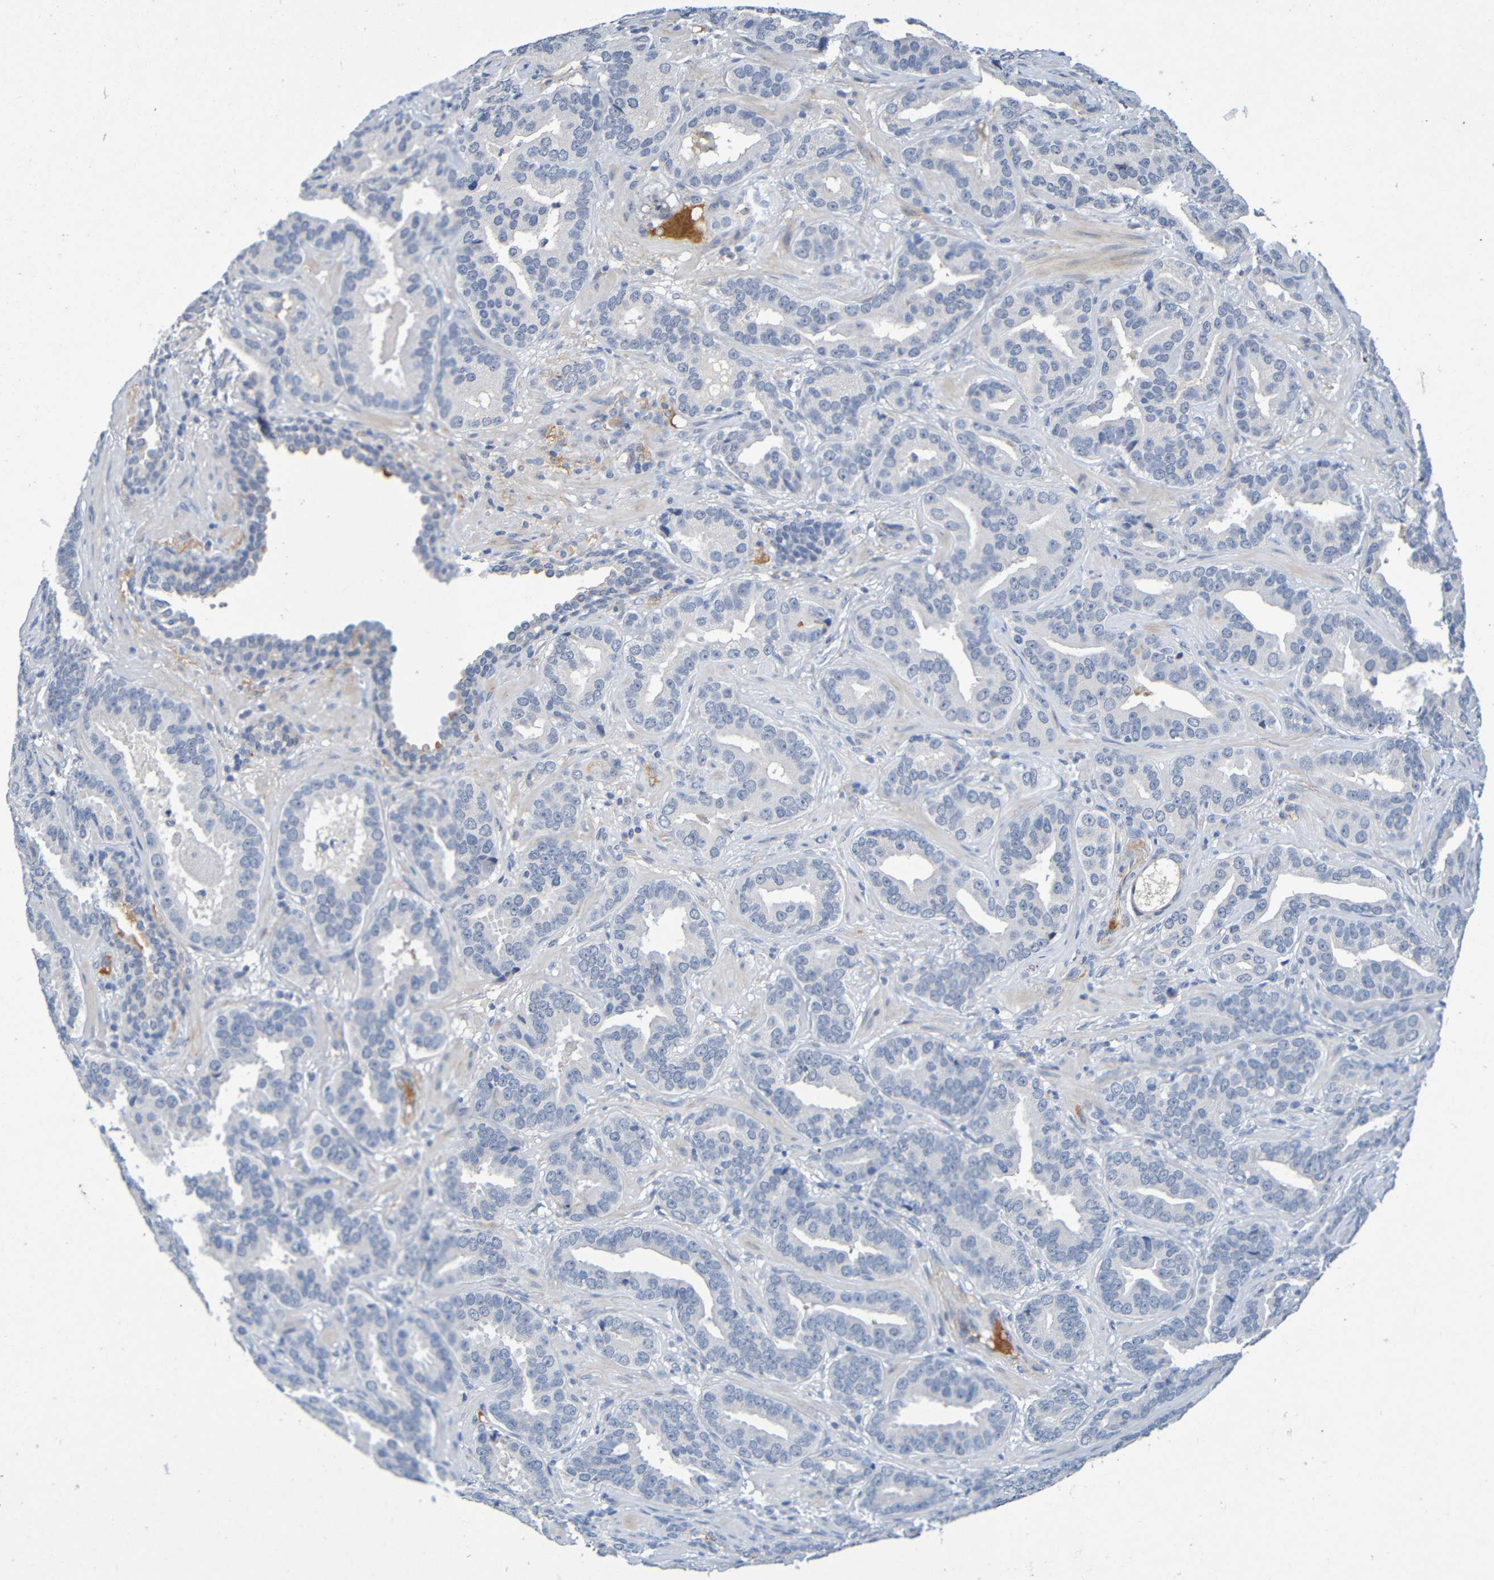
{"staining": {"intensity": "negative", "quantity": "none", "location": "none"}, "tissue": "prostate cancer", "cell_type": "Tumor cells", "image_type": "cancer", "snomed": [{"axis": "morphology", "description": "Adenocarcinoma, Low grade"}, {"axis": "topography", "description": "Prostate"}], "caption": "Protein analysis of prostate low-grade adenocarcinoma shows no significant staining in tumor cells.", "gene": "IL10", "patient": {"sex": "male", "age": 59}}